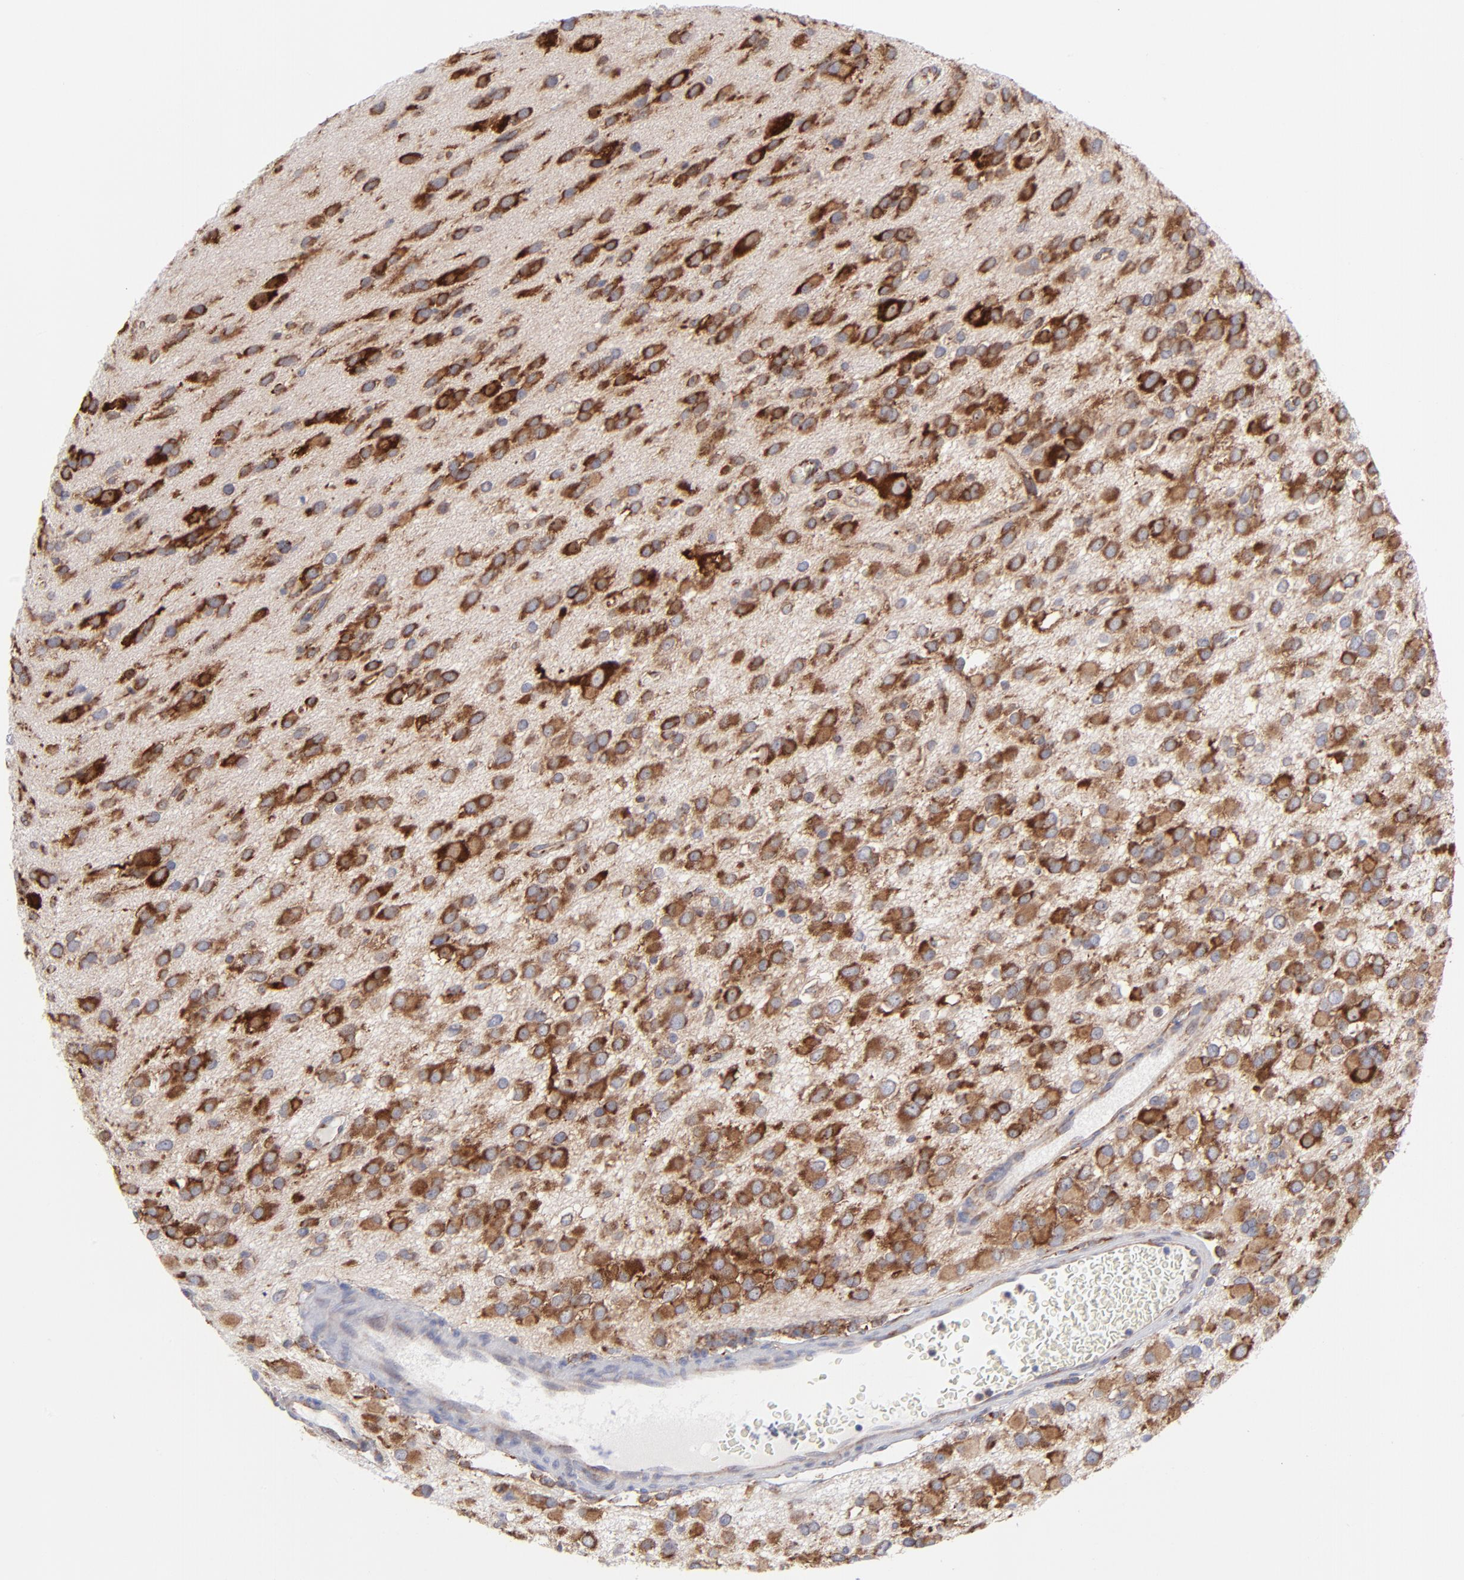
{"staining": {"intensity": "strong", "quantity": ">75%", "location": "cytoplasmic/membranous"}, "tissue": "glioma", "cell_type": "Tumor cells", "image_type": "cancer", "snomed": [{"axis": "morphology", "description": "Glioma, malignant, Low grade"}, {"axis": "topography", "description": "Brain"}], "caption": "Immunohistochemistry (IHC) image of glioma stained for a protein (brown), which exhibits high levels of strong cytoplasmic/membranous staining in about >75% of tumor cells.", "gene": "EIF2AK2", "patient": {"sex": "male", "age": 42}}